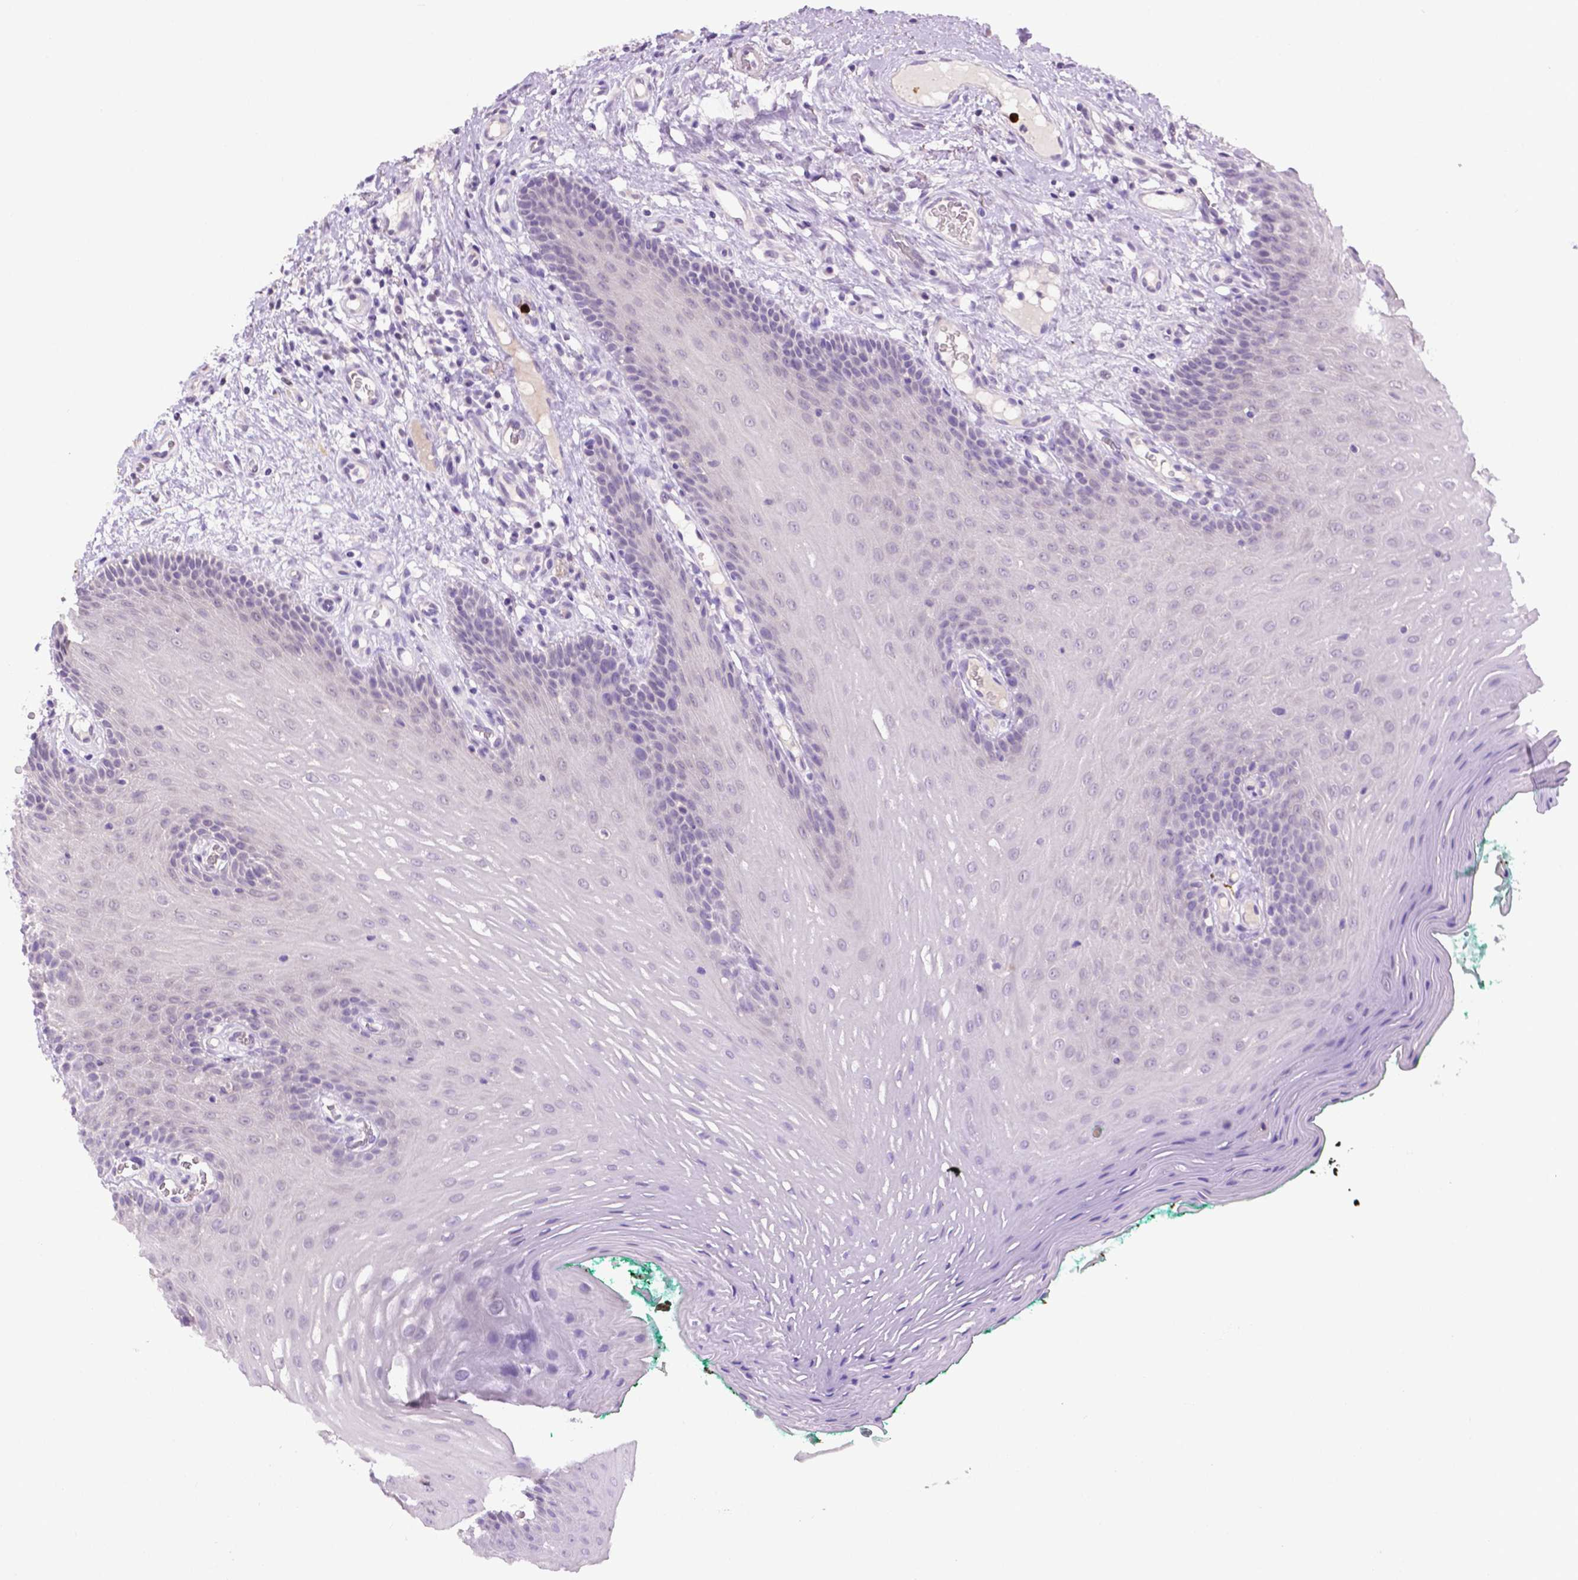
{"staining": {"intensity": "negative", "quantity": "none", "location": "none"}, "tissue": "oral mucosa", "cell_type": "Squamous epithelial cells", "image_type": "normal", "snomed": [{"axis": "morphology", "description": "Normal tissue, NOS"}, {"axis": "morphology", "description": "Squamous cell carcinoma, NOS"}, {"axis": "topography", "description": "Oral tissue"}, {"axis": "topography", "description": "Head-Neck"}], "caption": "Immunohistochemical staining of normal oral mucosa exhibits no significant expression in squamous epithelial cells. (DAB immunohistochemistry (IHC), high magnification).", "gene": "MMP27", "patient": {"sex": "male", "age": 78}}